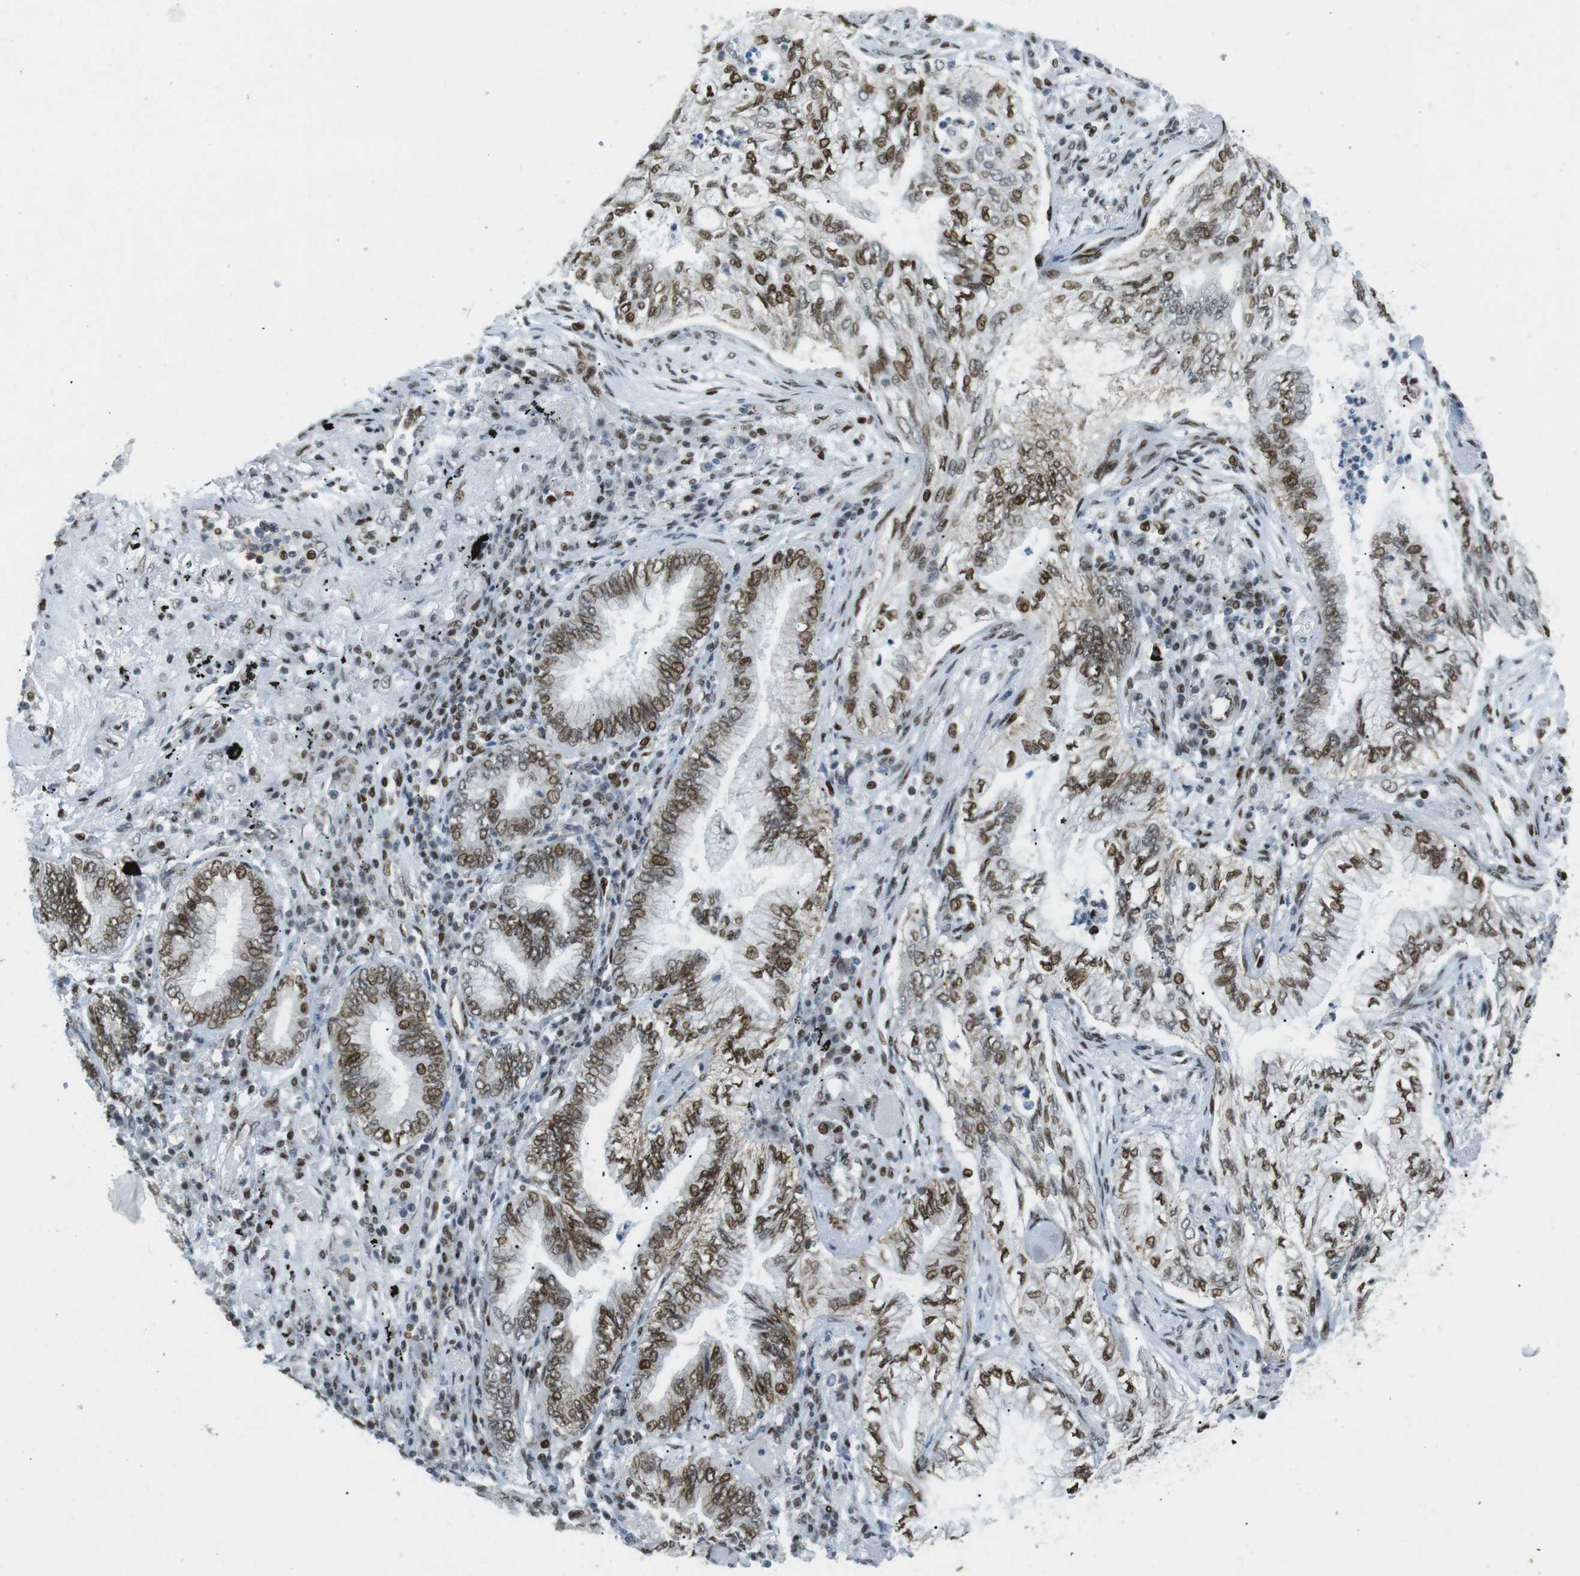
{"staining": {"intensity": "moderate", "quantity": ">75%", "location": "nuclear"}, "tissue": "lung cancer", "cell_type": "Tumor cells", "image_type": "cancer", "snomed": [{"axis": "morphology", "description": "Normal tissue, NOS"}, {"axis": "morphology", "description": "Adenocarcinoma, NOS"}, {"axis": "topography", "description": "Bronchus"}, {"axis": "topography", "description": "Lung"}], "caption": "A medium amount of moderate nuclear expression is present in about >75% of tumor cells in lung cancer tissue.", "gene": "ARID1A", "patient": {"sex": "female", "age": 70}}